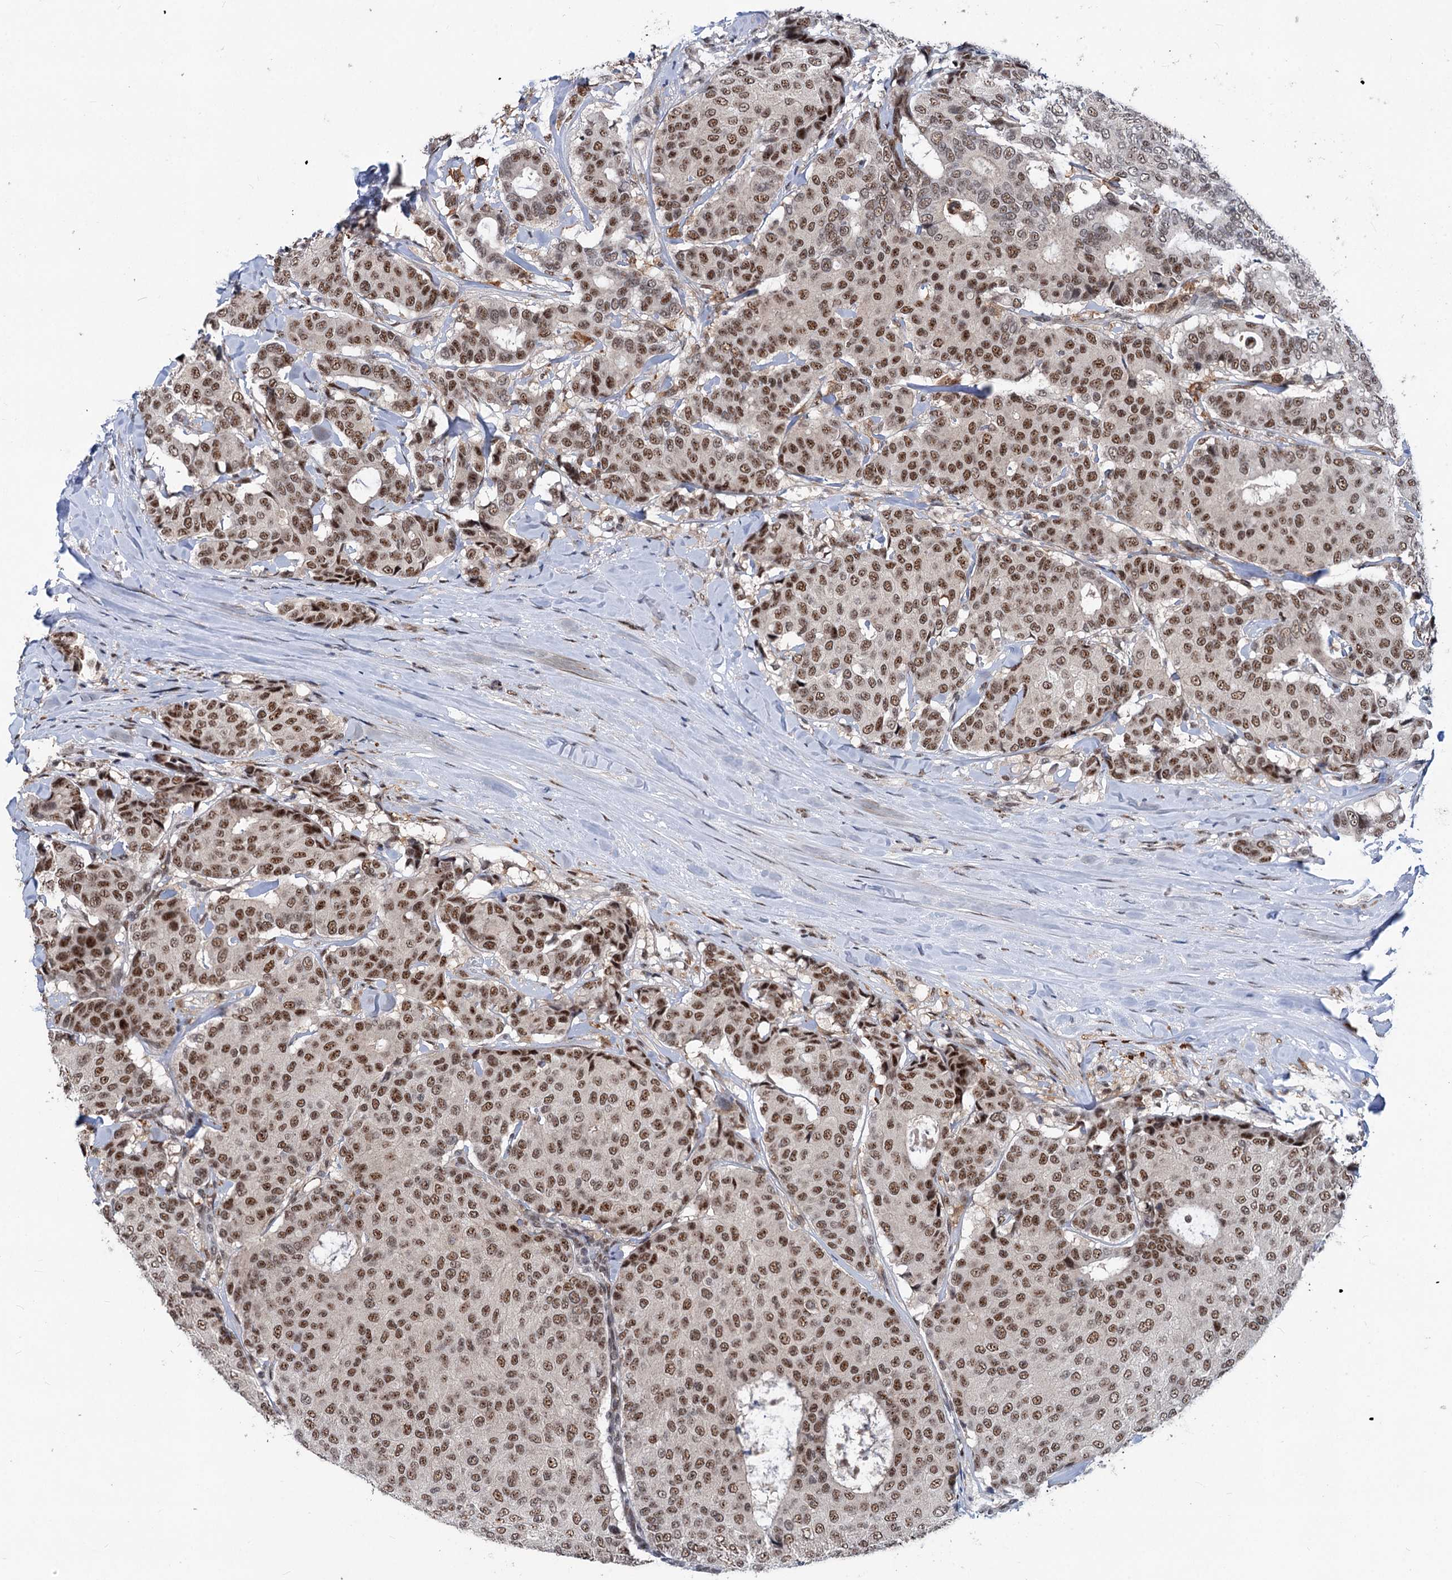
{"staining": {"intensity": "moderate", "quantity": ">75%", "location": "nuclear"}, "tissue": "breast cancer", "cell_type": "Tumor cells", "image_type": "cancer", "snomed": [{"axis": "morphology", "description": "Duct carcinoma"}, {"axis": "topography", "description": "Breast"}], "caption": "A brown stain labels moderate nuclear staining of a protein in human breast cancer tumor cells. The staining is performed using DAB (3,3'-diaminobenzidine) brown chromogen to label protein expression. The nuclei are counter-stained blue using hematoxylin.", "gene": "PHF8", "patient": {"sex": "female", "age": 75}}